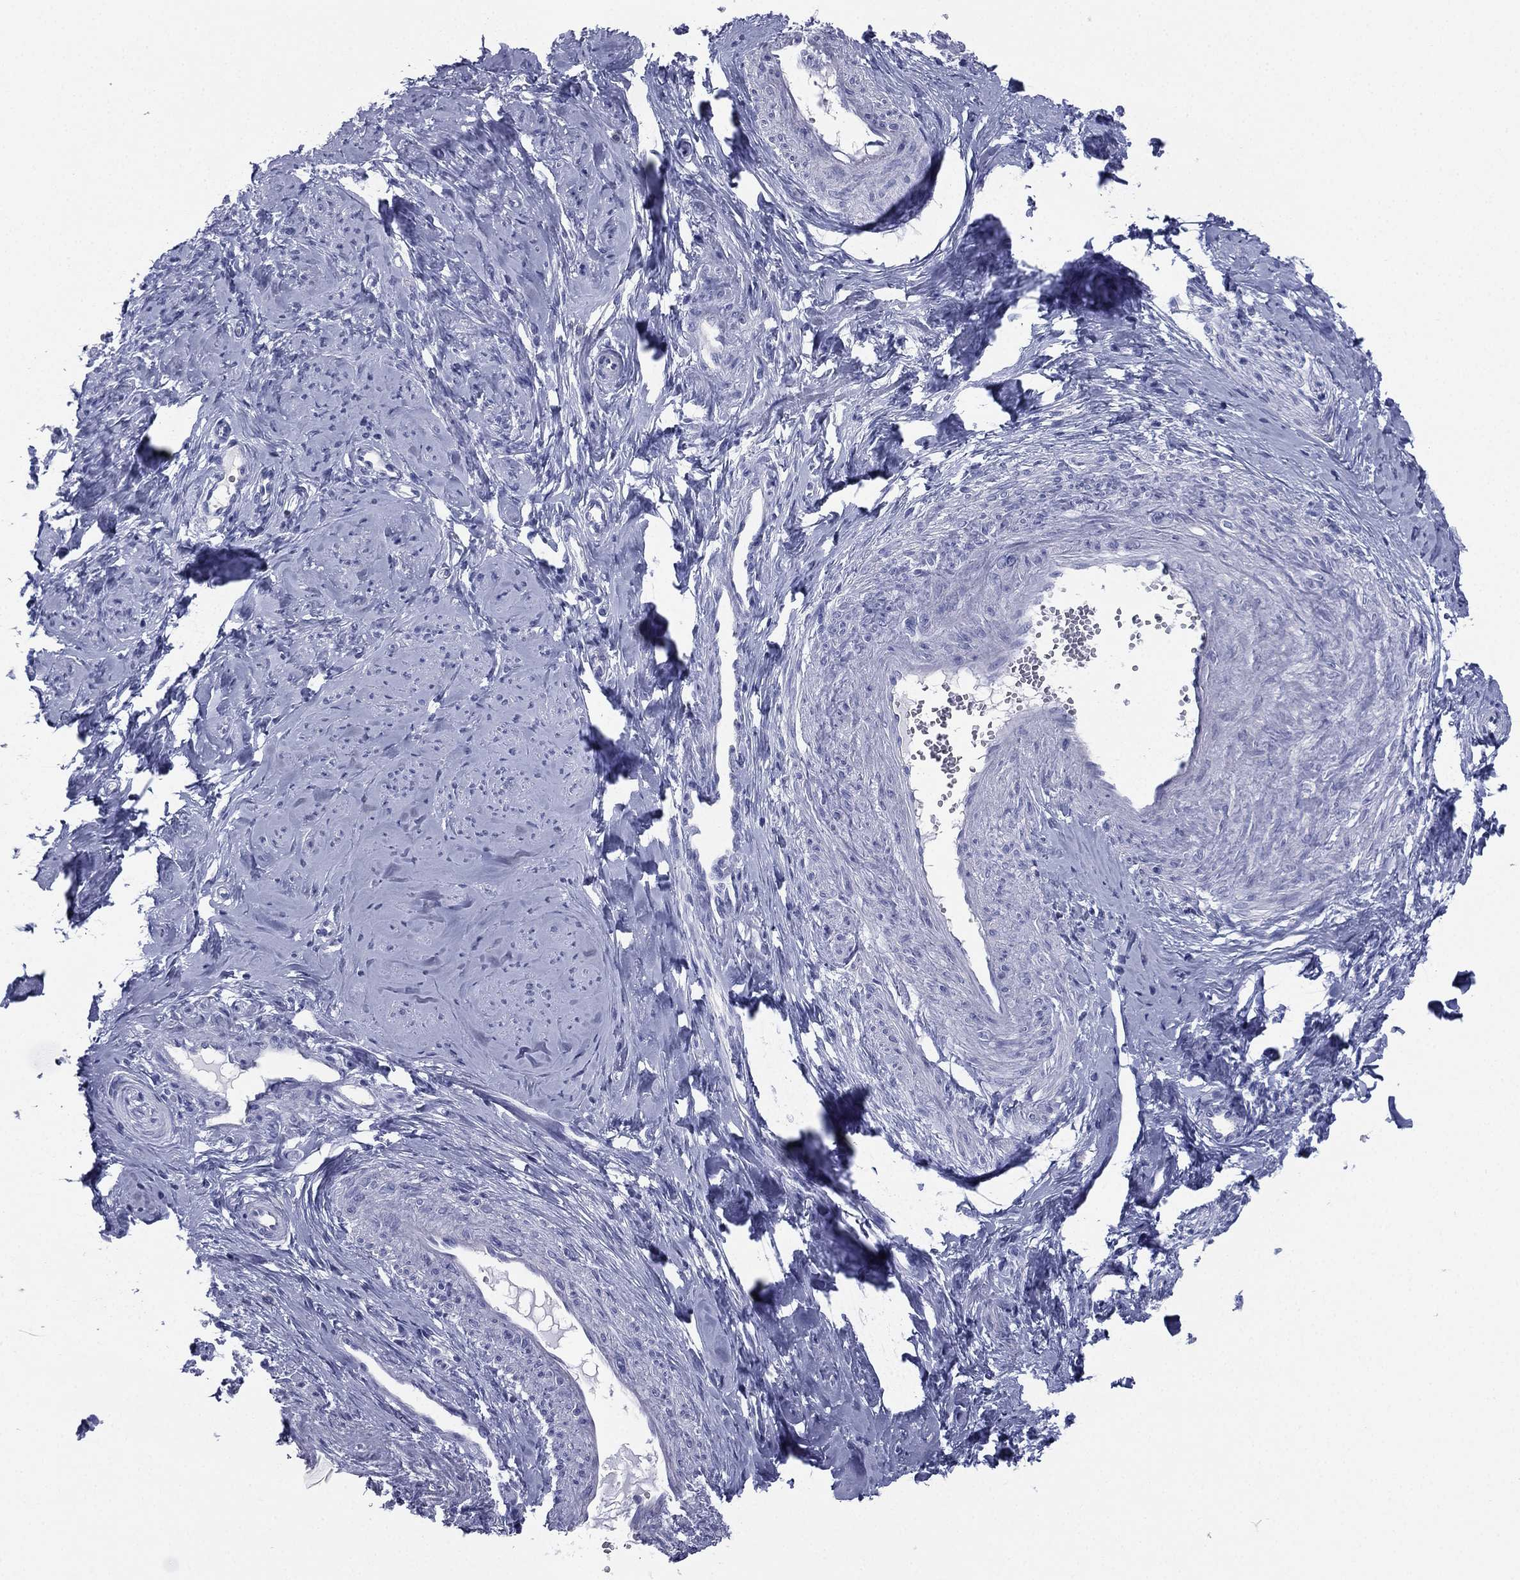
{"staining": {"intensity": "negative", "quantity": "none", "location": "none"}, "tissue": "smooth muscle", "cell_type": "Smooth muscle cells", "image_type": "normal", "snomed": [{"axis": "morphology", "description": "Normal tissue, NOS"}, {"axis": "topography", "description": "Smooth muscle"}], "caption": "A high-resolution micrograph shows immunohistochemistry (IHC) staining of unremarkable smooth muscle, which shows no significant staining in smooth muscle cells. (Stains: DAB (3,3'-diaminobenzidine) immunohistochemistry with hematoxylin counter stain, Microscopy: brightfield microscopy at high magnification).", "gene": "FCER2", "patient": {"sex": "female", "age": 48}}